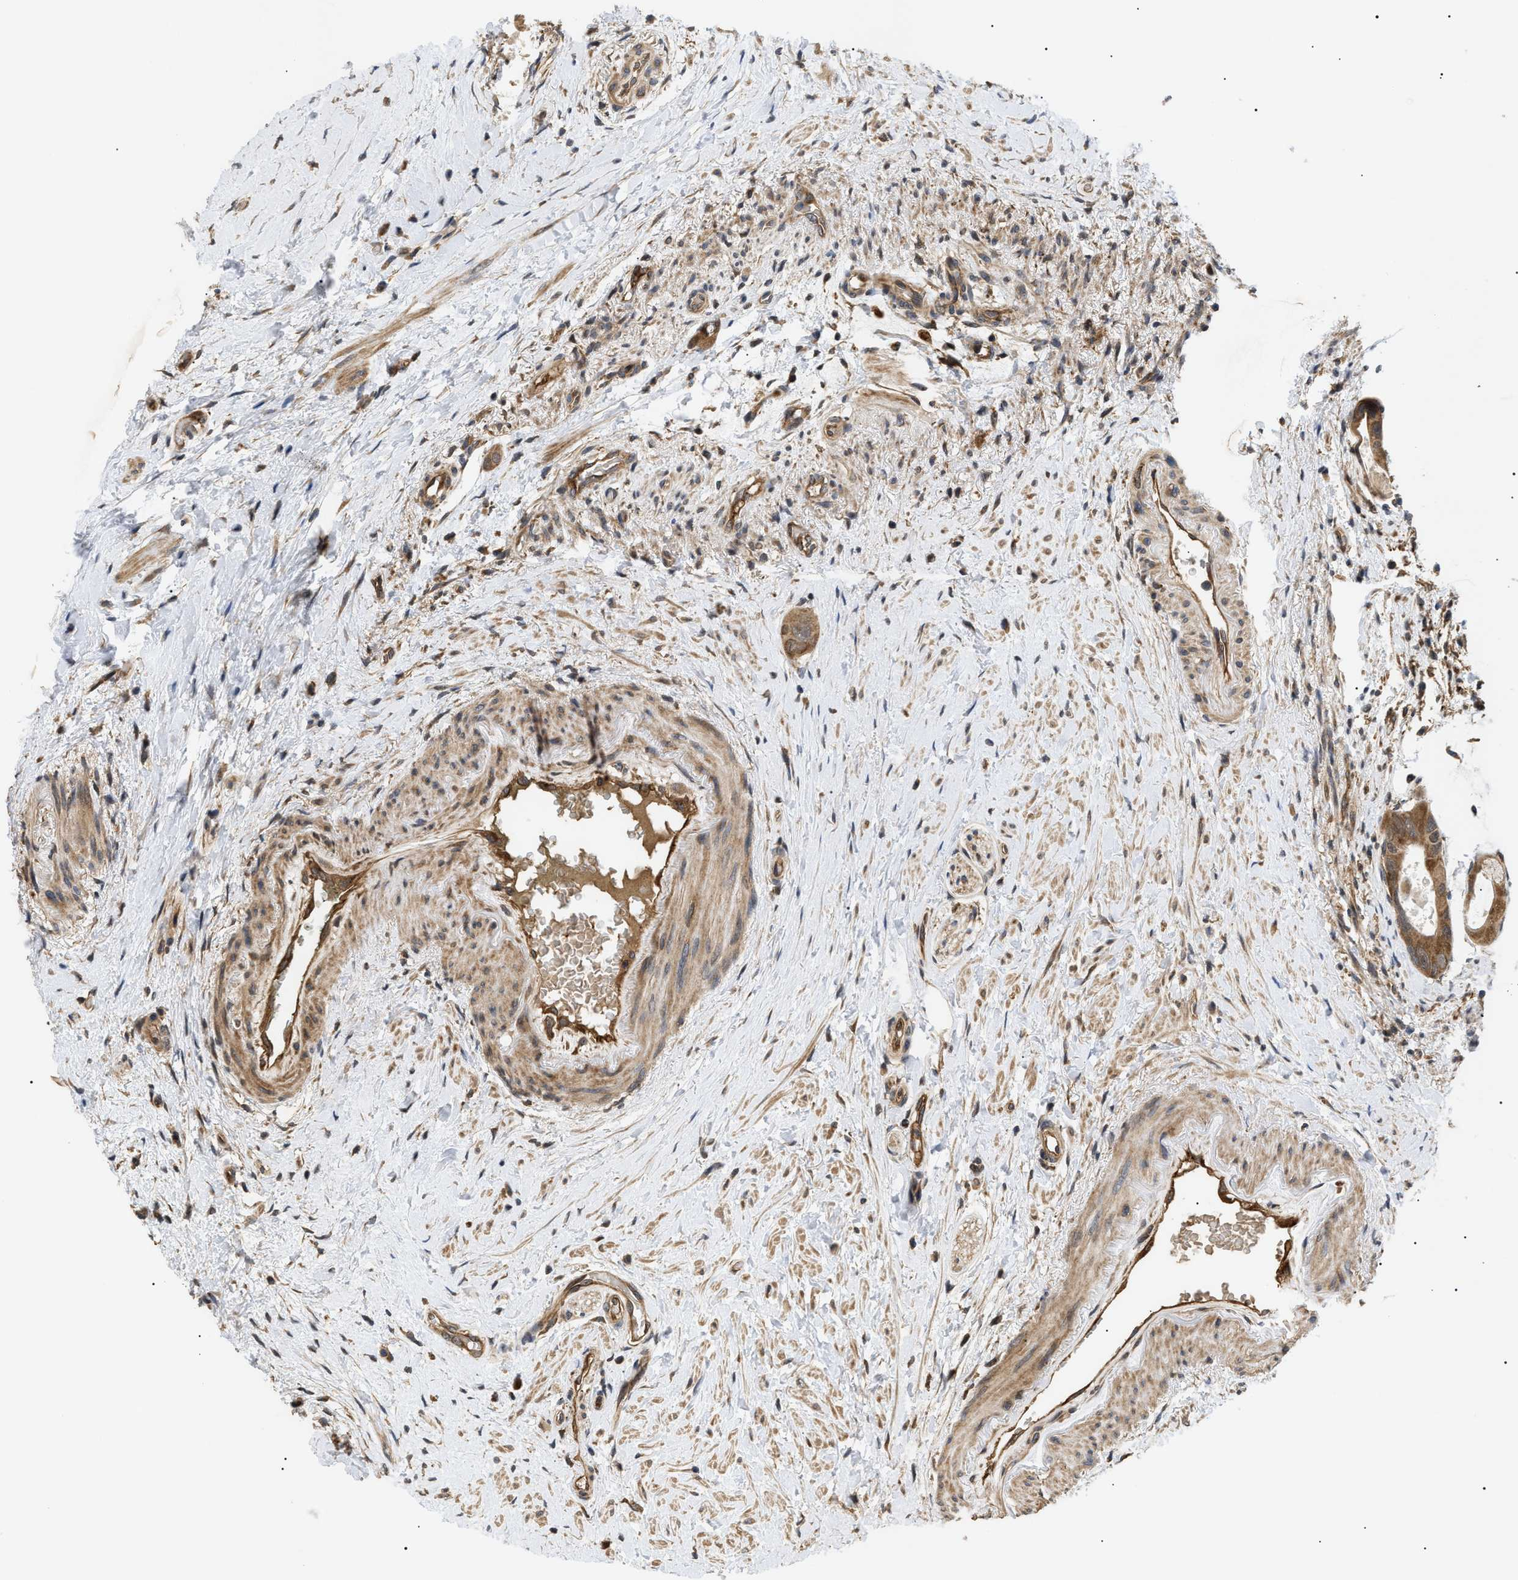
{"staining": {"intensity": "moderate", "quantity": ">75%", "location": "cytoplasmic/membranous"}, "tissue": "colorectal cancer", "cell_type": "Tumor cells", "image_type": "cancer", "snomed": [{"axis": "morphology", "description": "Adenocarcinoma, NOS"}, {"axis": "topography", "description": "Rectum"}], "caption": "Colorectal adenocarcinoma stained with a brown dye demonstrates moderate cytoplasmic/membranous positive expression in approximately >75% of tumor cells.", "gene": "ASTL", "patient": {"sex": "male", "age": 51}}